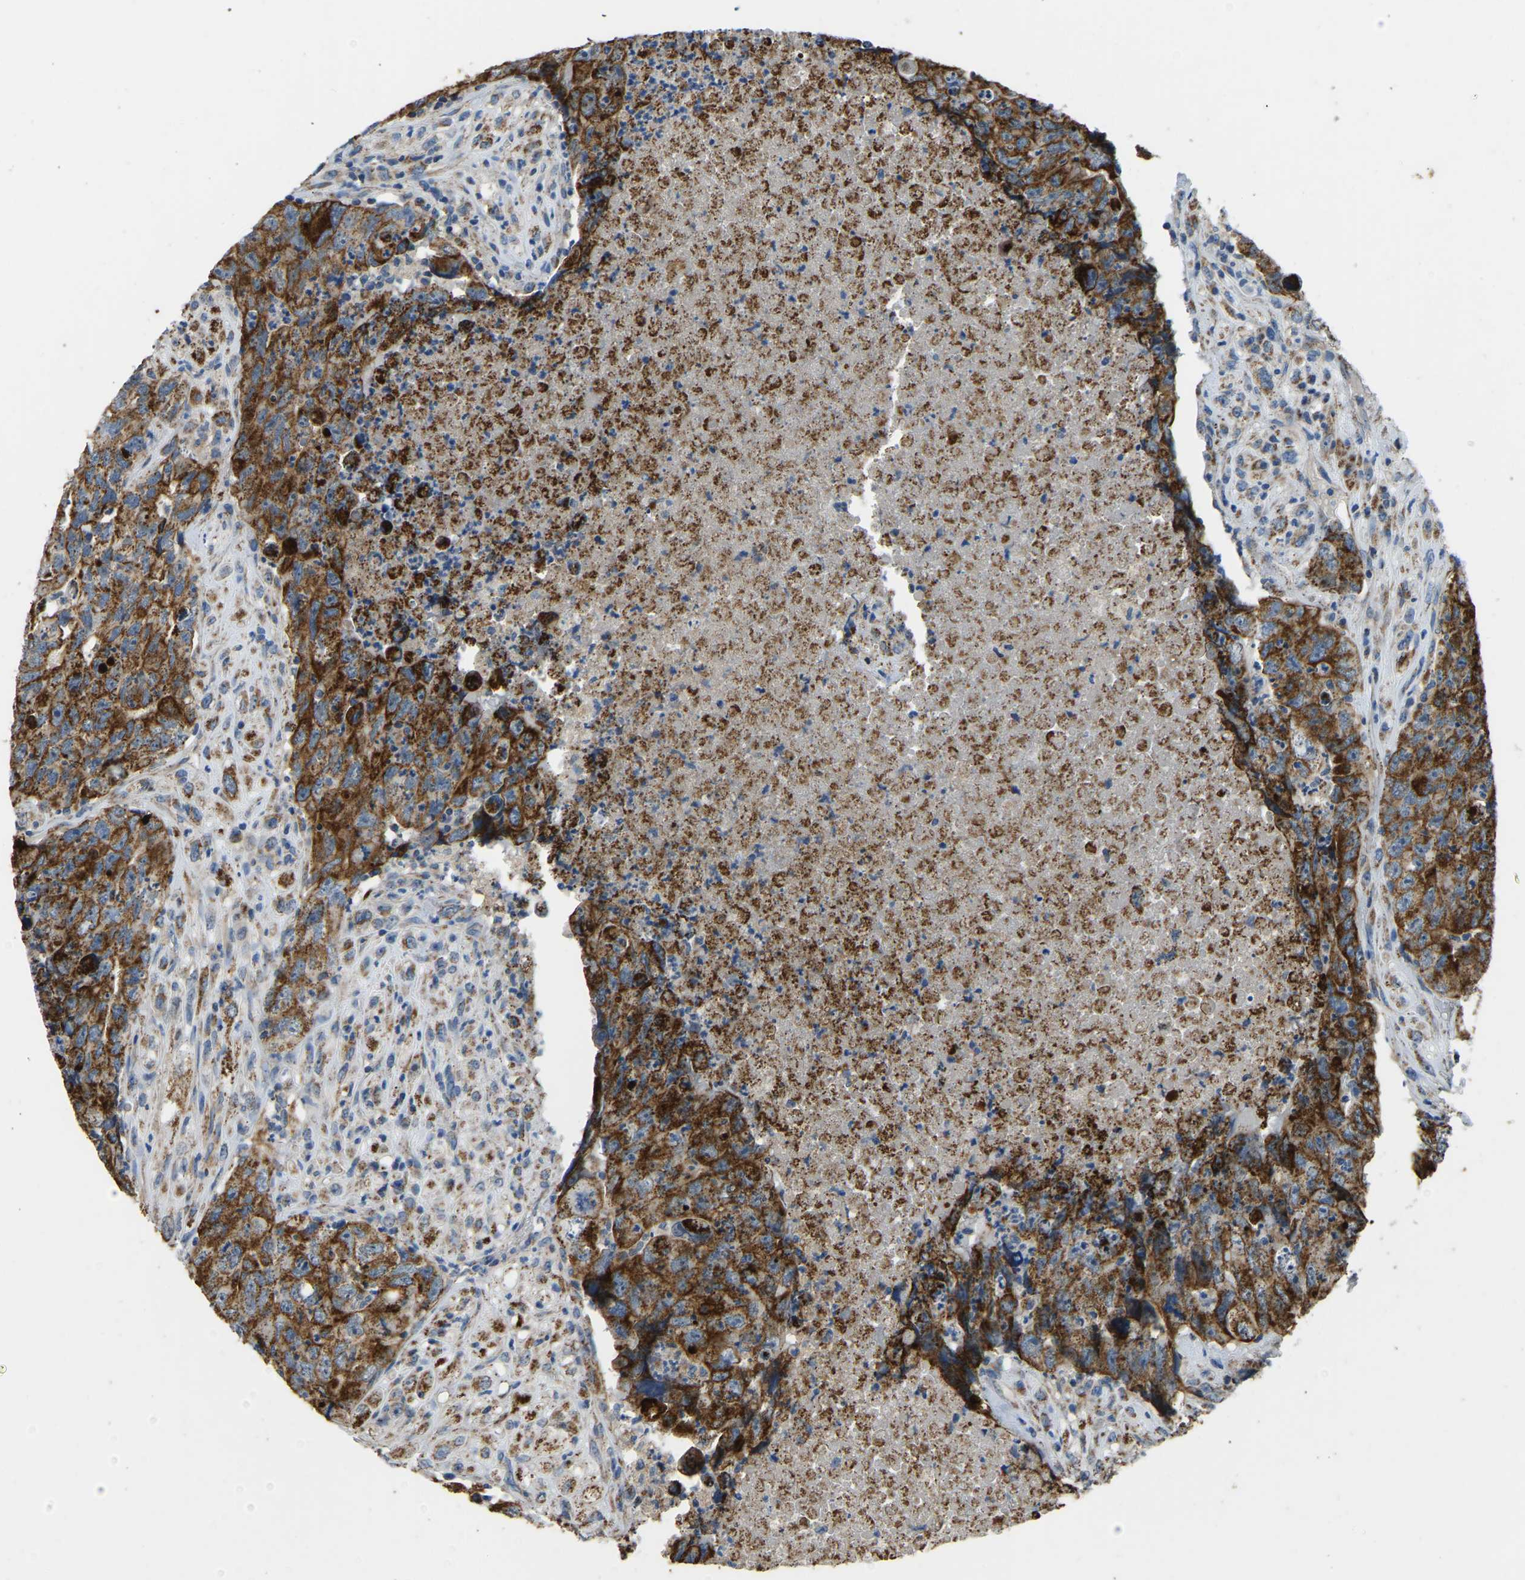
{"staining": {"intensity": "strong", "quantity": ">75%", "location": "cytoplasmic/membranous"}, "tissue": "testis cancer", "cell_type": "Tumor cells", "image_type": "cancer", "snomed": [{"axis": "morphology", "description": "Carcinoma, Embryonal, NOS"}, {"axis": "topography", "description": "Testis"}], "caption": "Tumor cells exhibit high levels of strong cytoplasmic/membranous positivity in approximately >75% of cells in testis cancer.", "gene": "ZNF200", "patient": {"sex": "male", "age": 32}}